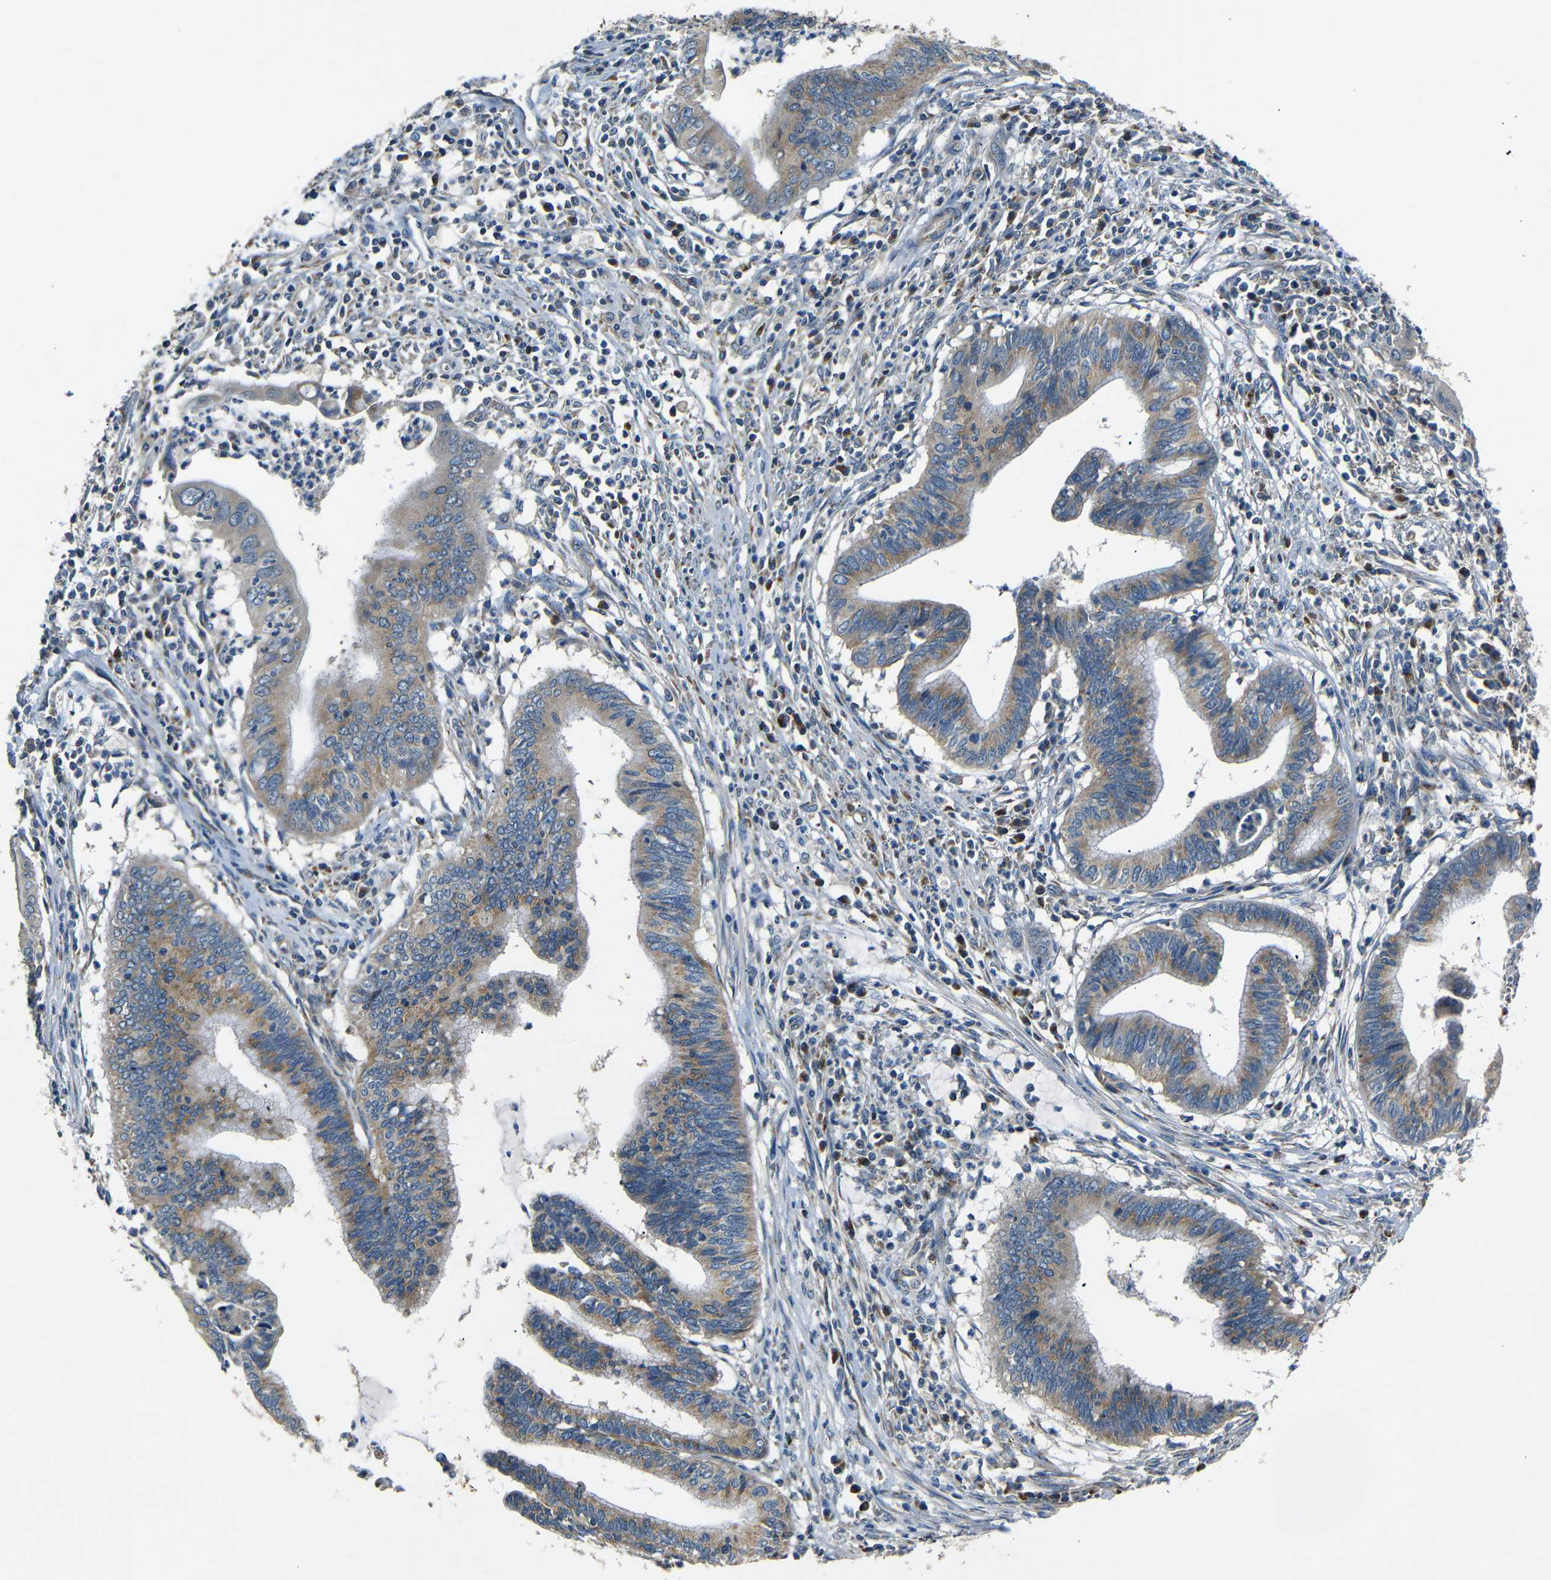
{"staining": {"intensity": "moderate", "quantity": ">75%", "location": "cytoplasmic/membranous"}, "tissue": "cervical cancer", "cell_type": "Tumor cells", "image_type": "cancer", "snomed": [{"axis": "morphology", "description": "Adenocarcinoma, NOS"}, {"axis": "topography", "description": "Cervix"}], "caption": "Immunohistochemistry histopathology image of cervical cancer (adenocarcinoma) stained for a protein (brown), which exhibits medium levels of moderate cytoplasmic/membranous staining in approximately >75% of tumor cells.", "gene": "NETO2", "patient": {"sex": "female", "age": 36}}